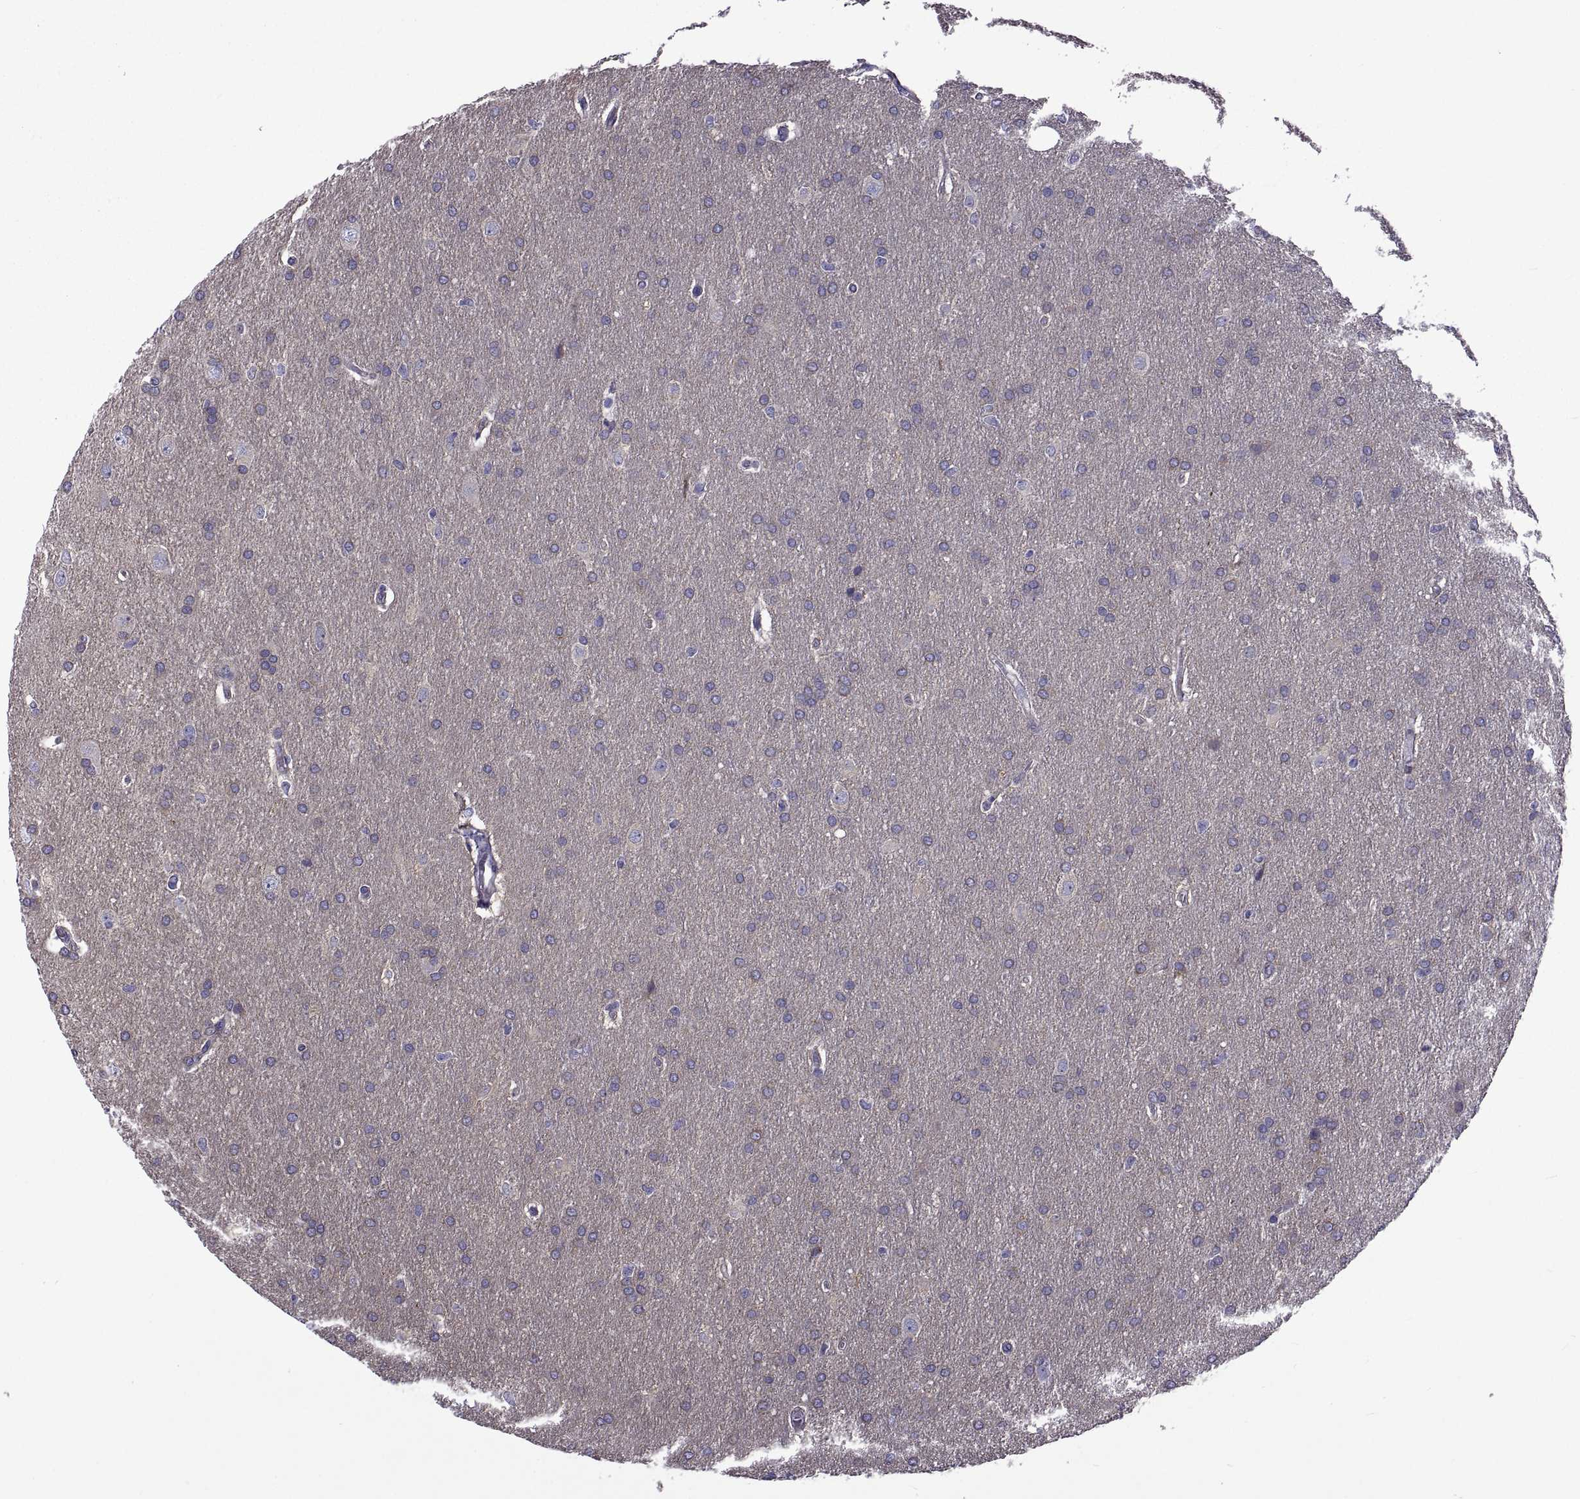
{"staining": {"intensity": "negative", "quantity": "none", "location": "none"}, "tissue": "glioma", "cell_type": "Tumor cells", "image_type": "cancer", "snomed": [{"axis": "morphology", "description": "Glioma, malignant, Low grade"}, {"axis": "topography", "description": "Brain"}], "caption": "This is a histopathology image of IHC staining of malignant glioma (low-grade), which shows no positivity in tumor cells.", "gene": "TMC3", "patient": {"sex": "female", "age": 32}}